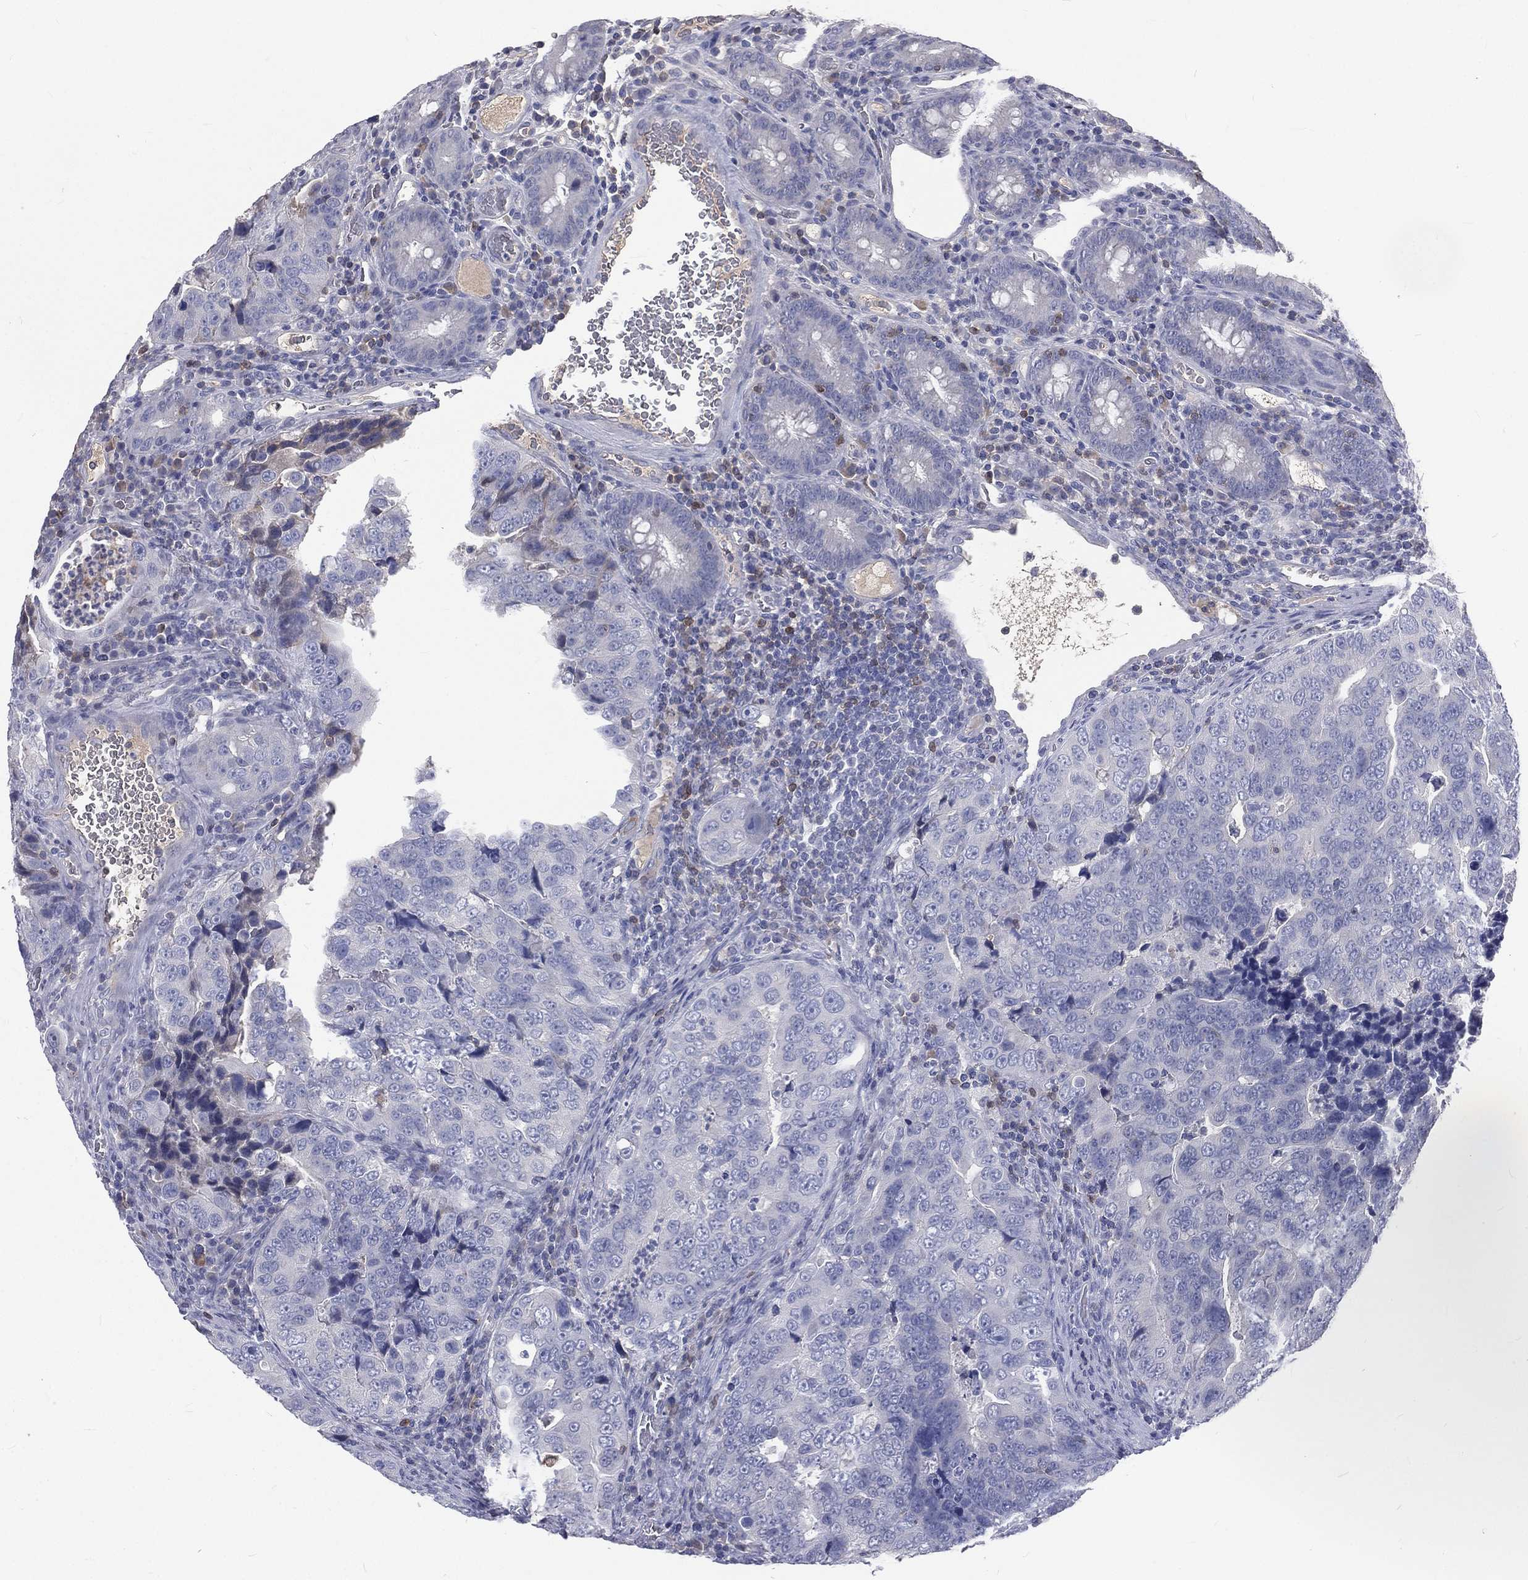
{"staining": {"intensity": "negative", "quantity": "none", "location": "none"}, "tissue": "colorectal cancer", "cell_type": "Tumor cells", "image_type": "cancer", "snomed": [{"axis": "morphology", "description": "Adenocarcinoma, NOS"}, {"axis": "topography", "description": "Colon"}], "caption": "Adenocarcinoma (colorectal) was stained to show a protein in brown. There is no significant staining in tumor cells.", "gene": "CD3D", "patient": {"sex": "female", "age": 72}}